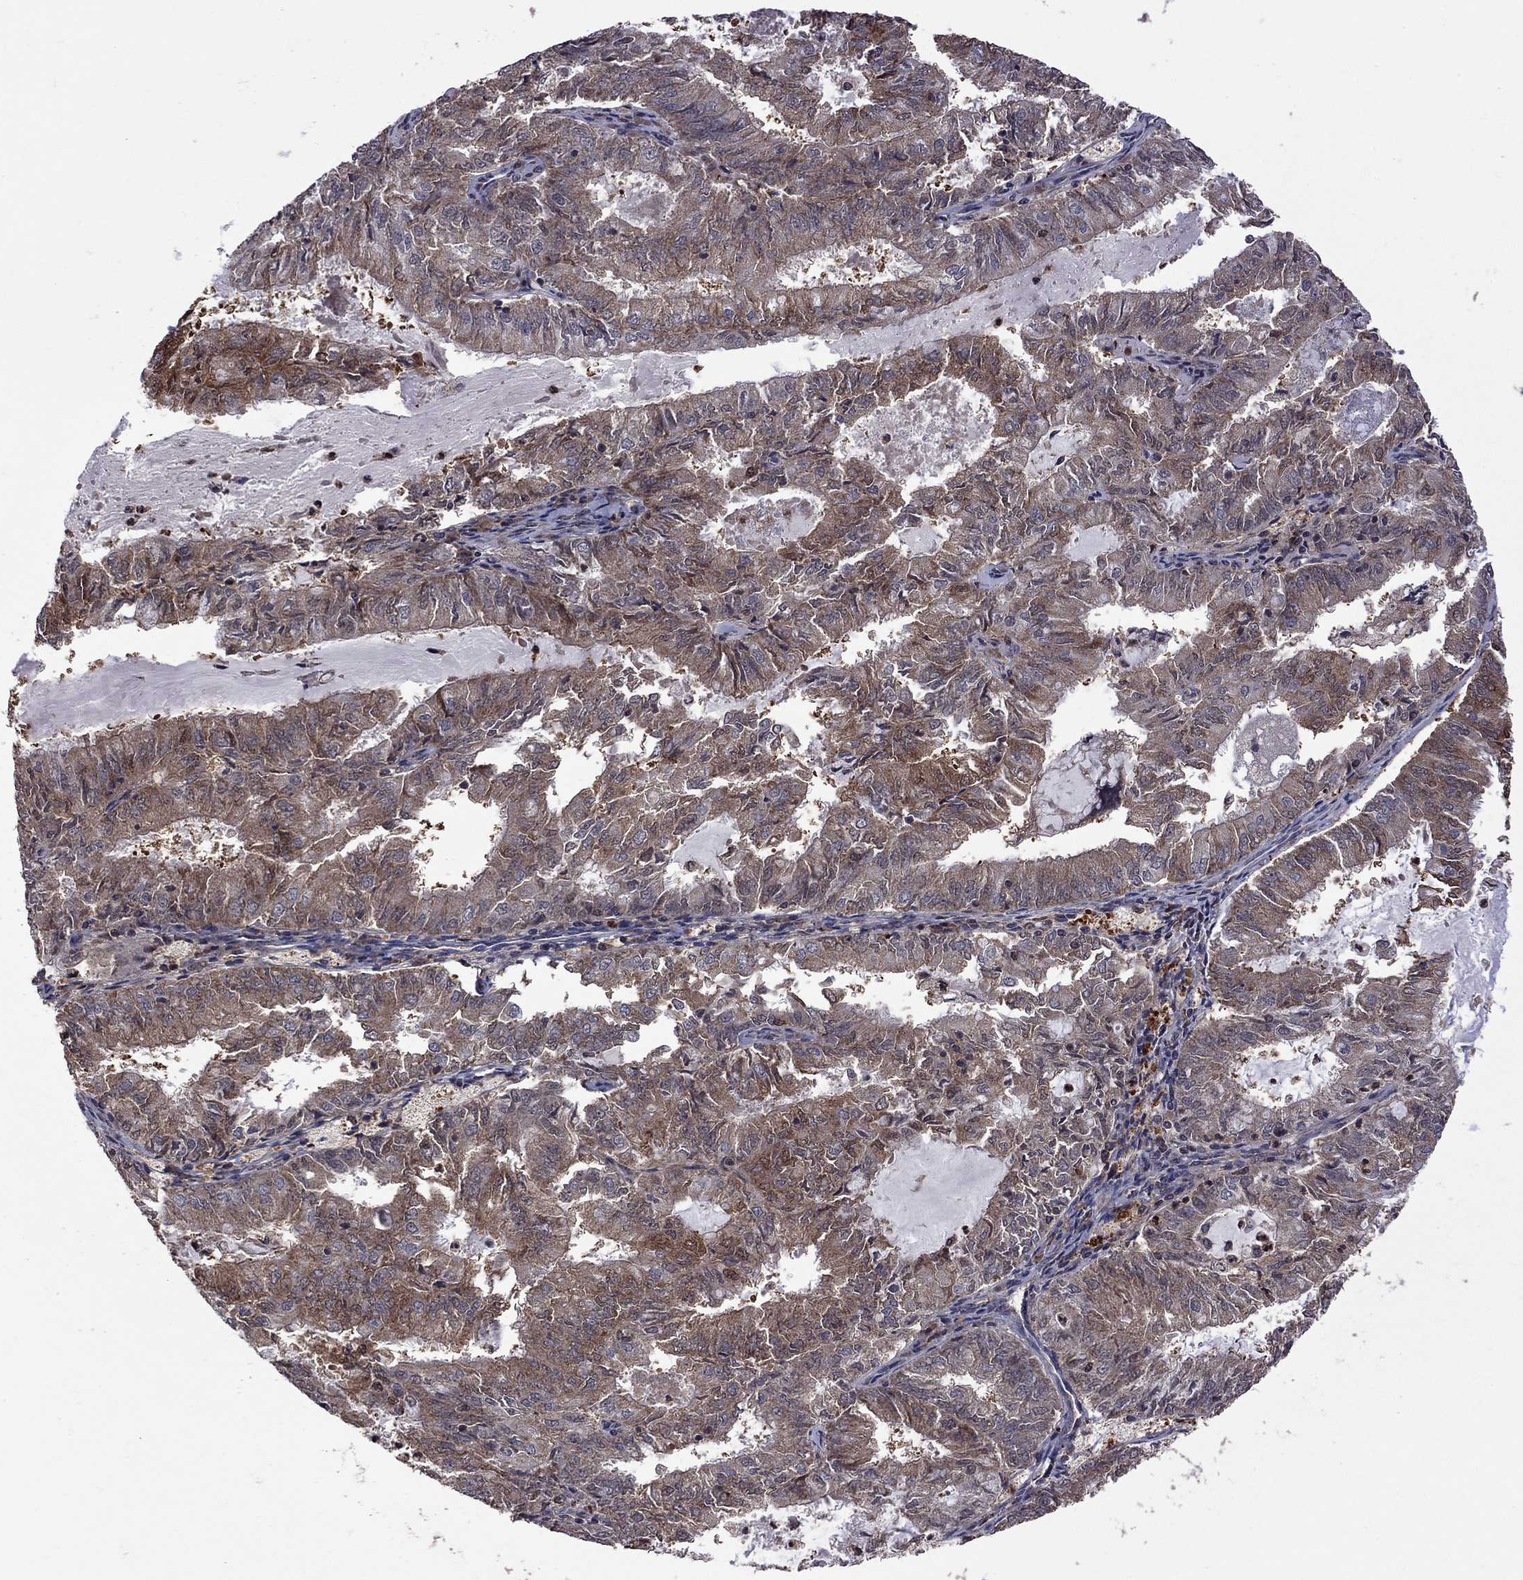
{"staining": {"intensity": "moderate", "quantity": "25%-75%", "location": "cytoplasmic/membranous"}, "tissue": "endometrial cancer", "cell_type": "Tumor cells", "image_type": "cancer", "snomed": [{"axis": "morphology", "description": "Adenocarcinoma, NOS"}, {"axis": "topography", "description": "Endometrium"}], "caption": "Protein analysis of adenocarcinoma (endometrial) tissue displays moderate cytoplasmic/membranous staining in approximately 25%-75% of tumor cells. Immunohistochemistry (ihc) stains the protein in brown and the nuclei are stained blue.", "gene": "IPP", "patient": {"sex": "female", "age": 57}}